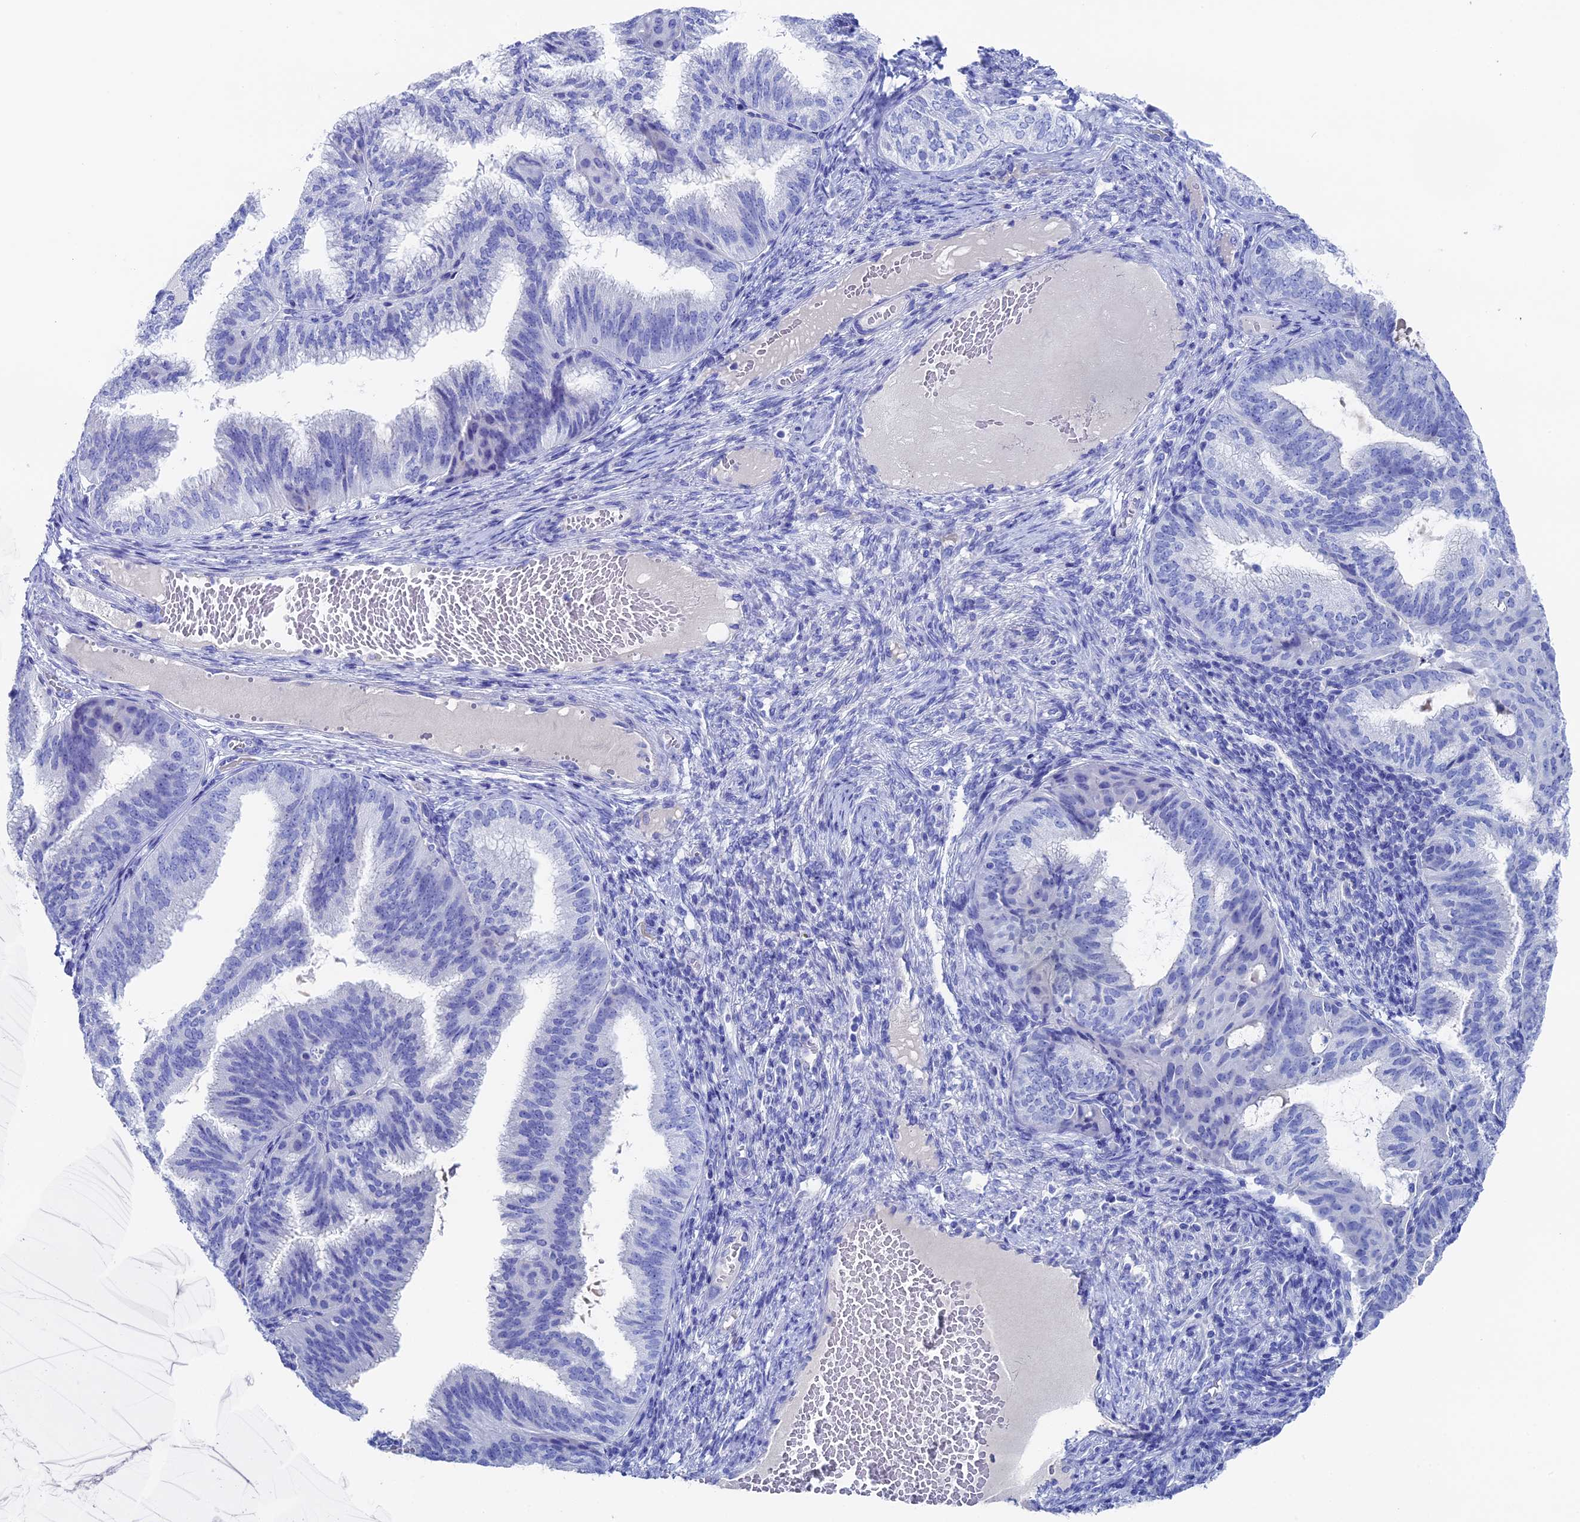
{"staining": {"intensity": "negative", "quantity": "none", "location": "none"}, "tissue": "endometrial cancer", "cell_type": "Tumor cells", "image_type": "cancer", "snomed": [{"axis": "morphology", "description": "Adenocarcinoma, NOS"}, {"axis": "topography", "description": "Endometrium"}], "caption": "A micrograph of endometrial cancer stained for a protein exhibits no brown staining in tumor cells.", "gene": "UNC119", "patient": {"sex": "female", "age": 49}}